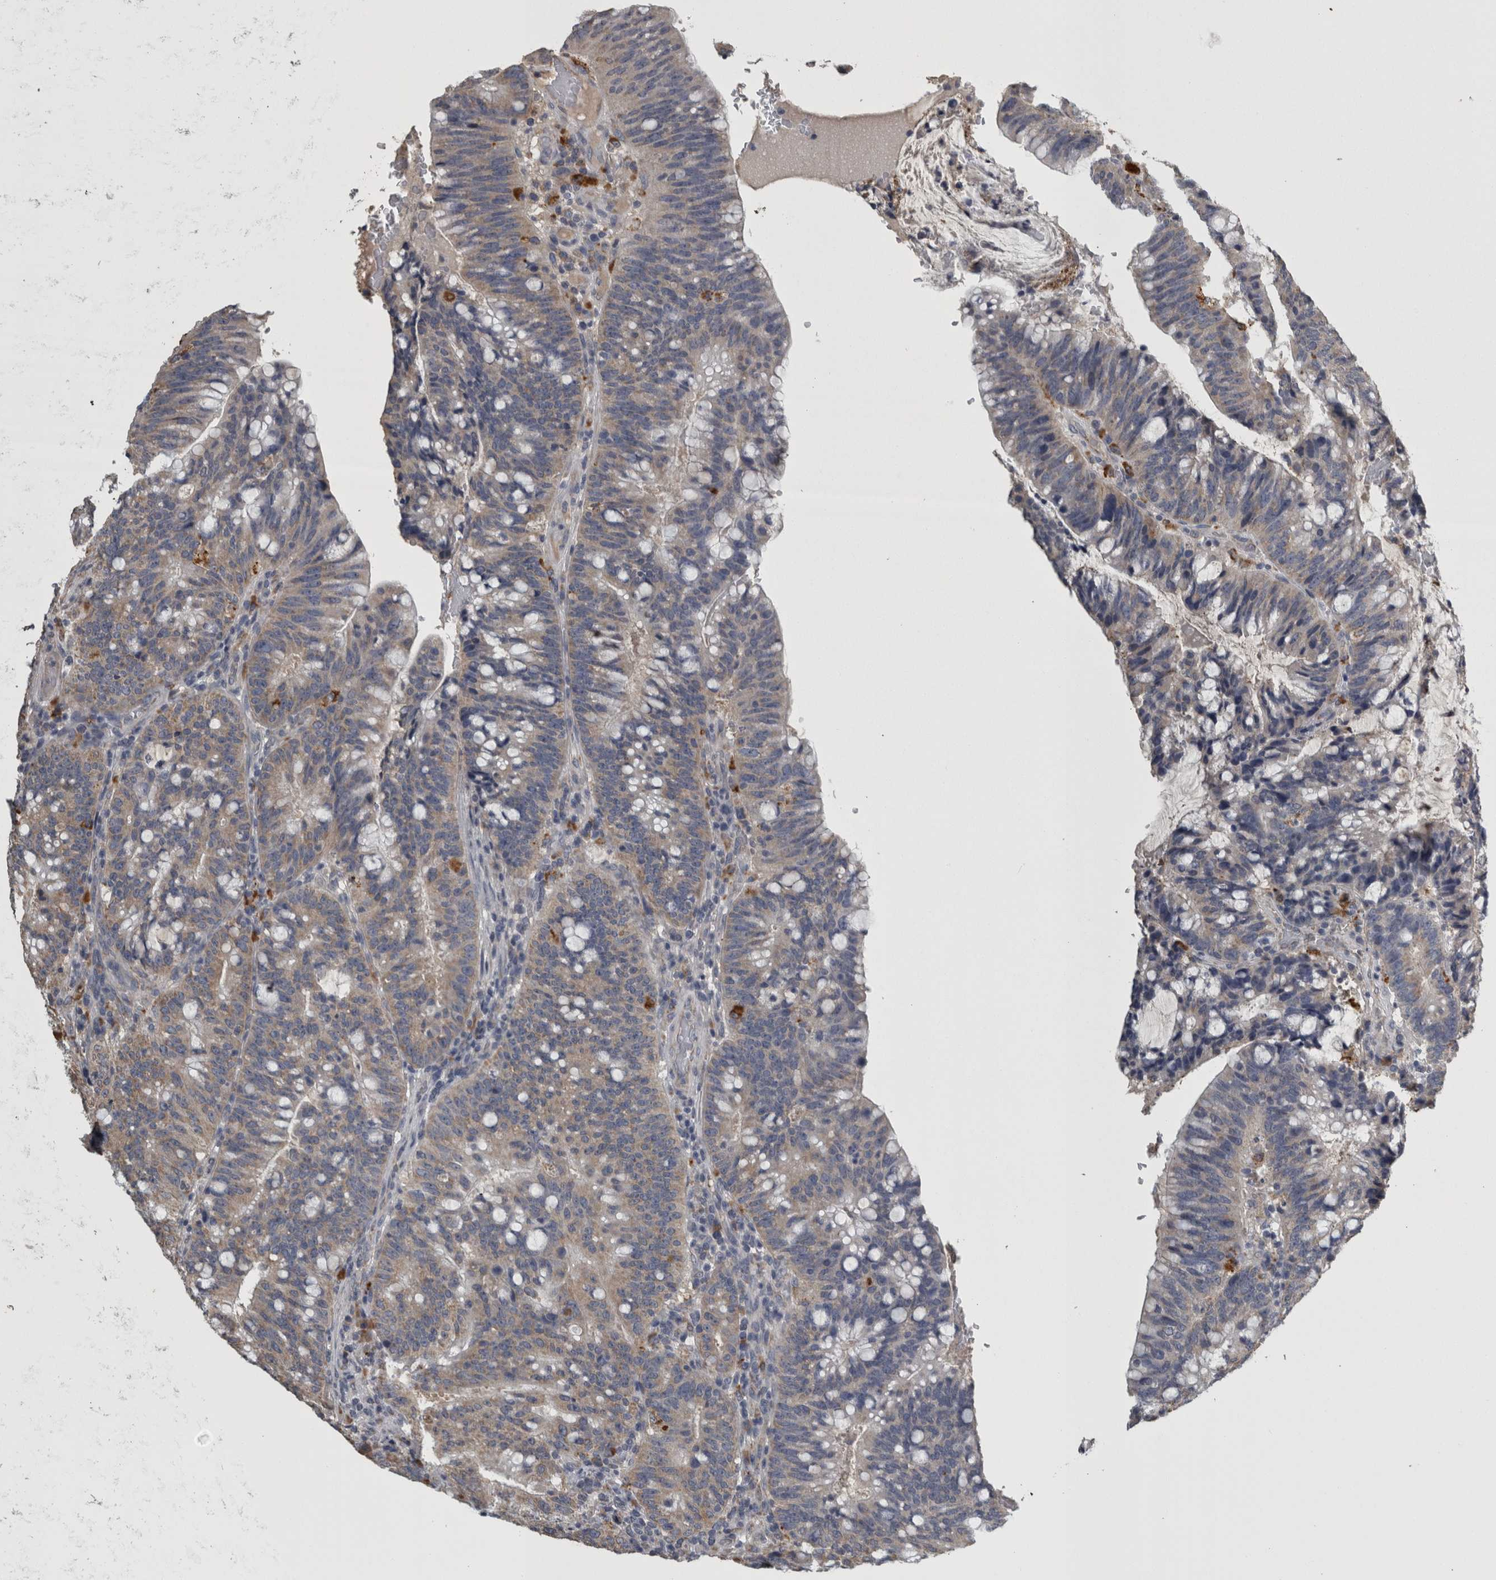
{"staining": {"intensity": "weak", "quantity": ">75%", "location": "cytoplasmic/membranous"}, "tissue": "colorectal cancer", "cell_type": "Tumor cells", "image_type": "cancer", "snomed": [{"axis": "morphology", "description": "Adenocarcinoma, NOS"}, {"axis": "topography", "description": "Colon"}], "caption": "Protein expression analysis of human colorectal cancer reveals weak cytoplasmic/membranous staining in approximately >75% of tumor cells.", "gene": "FRK", "patient": {"sex": "female", "age": 66}}